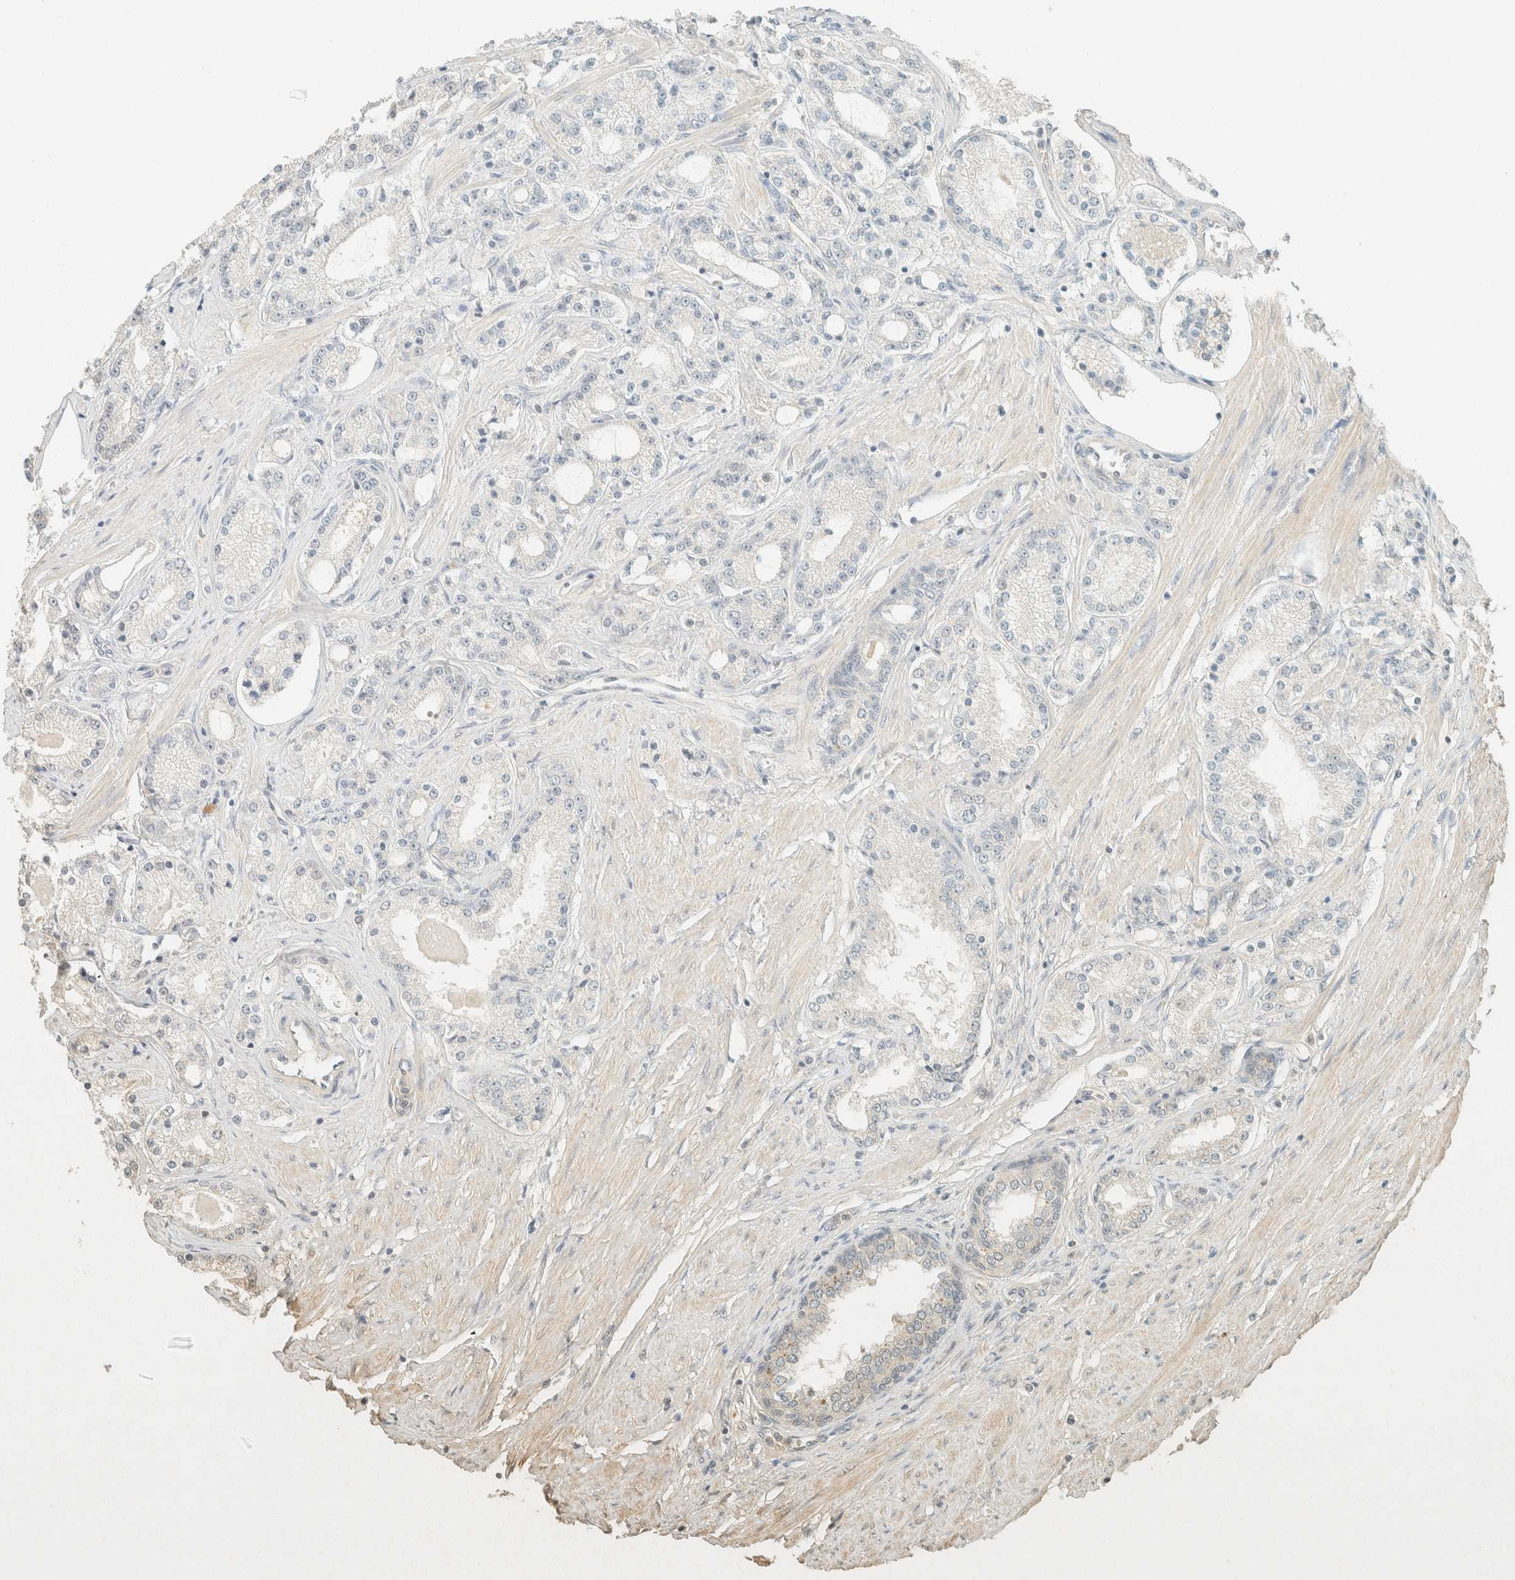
{"staining": {"intensity": "negative", "quantity": "none", "location": "none"}, "tissue": "prostate cancer", "cell_type": "Tumor cells", "image_type": "cancer", "snomed": [{"axis": "morphology", "description": "Adenocarcinoma, Low grade"}, {"axis": "topography", "description": "Prostate"}], "caption": "This is a histopathology image of immunohistochemistry (IHC) staining of prostate low-grade adenocarcinoma, which shows no staining in tumor cells. The staining is performed using DAB brown chromogen with nuclei counter-stained in using hematoxylin.", "gene": "GPA33", "patient": {"sex": "male", "age": 63}}